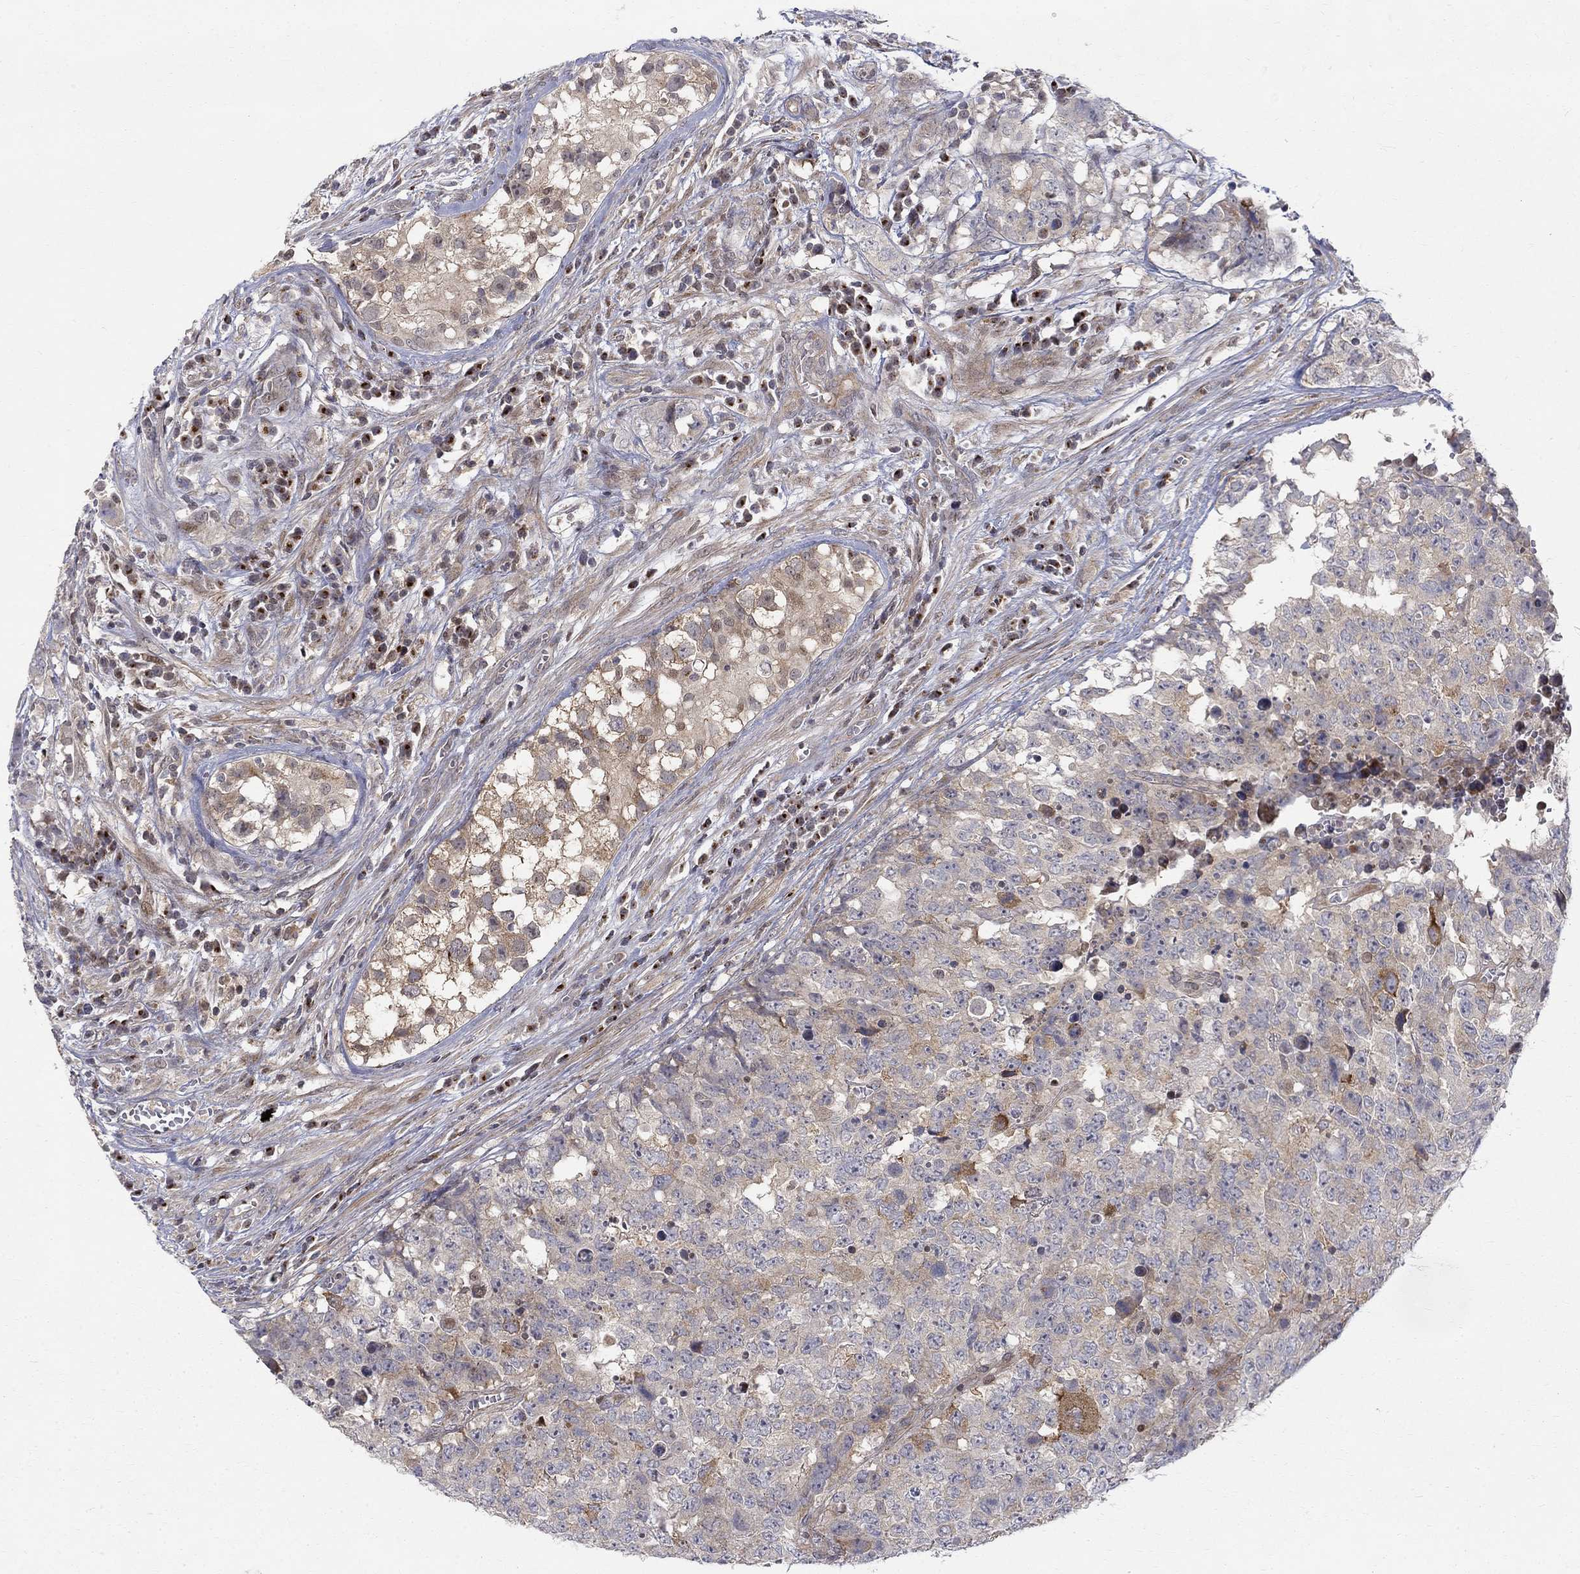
{"staining": {"intensity": "weak", "quantity": "25%-75%", "location": "cytoplasmic/membranous"}, "tissue": "testis cancer", "cell_type": "Tumor cells", "image_type": "cancer", "snomed": [{"axis": "morphology", "description": "Carcinoma, Embryonal, NOS"}, {"axis": "topography", "description": "Testis"}], "caption": "An image of human testis cancer (embryonal carcinoma) stained for a protein reveals weak cytoplasmic/membranous brown staining in tumor cells.", "gene": "WDR19", "patient": {"sex": "male", "age": 23}}